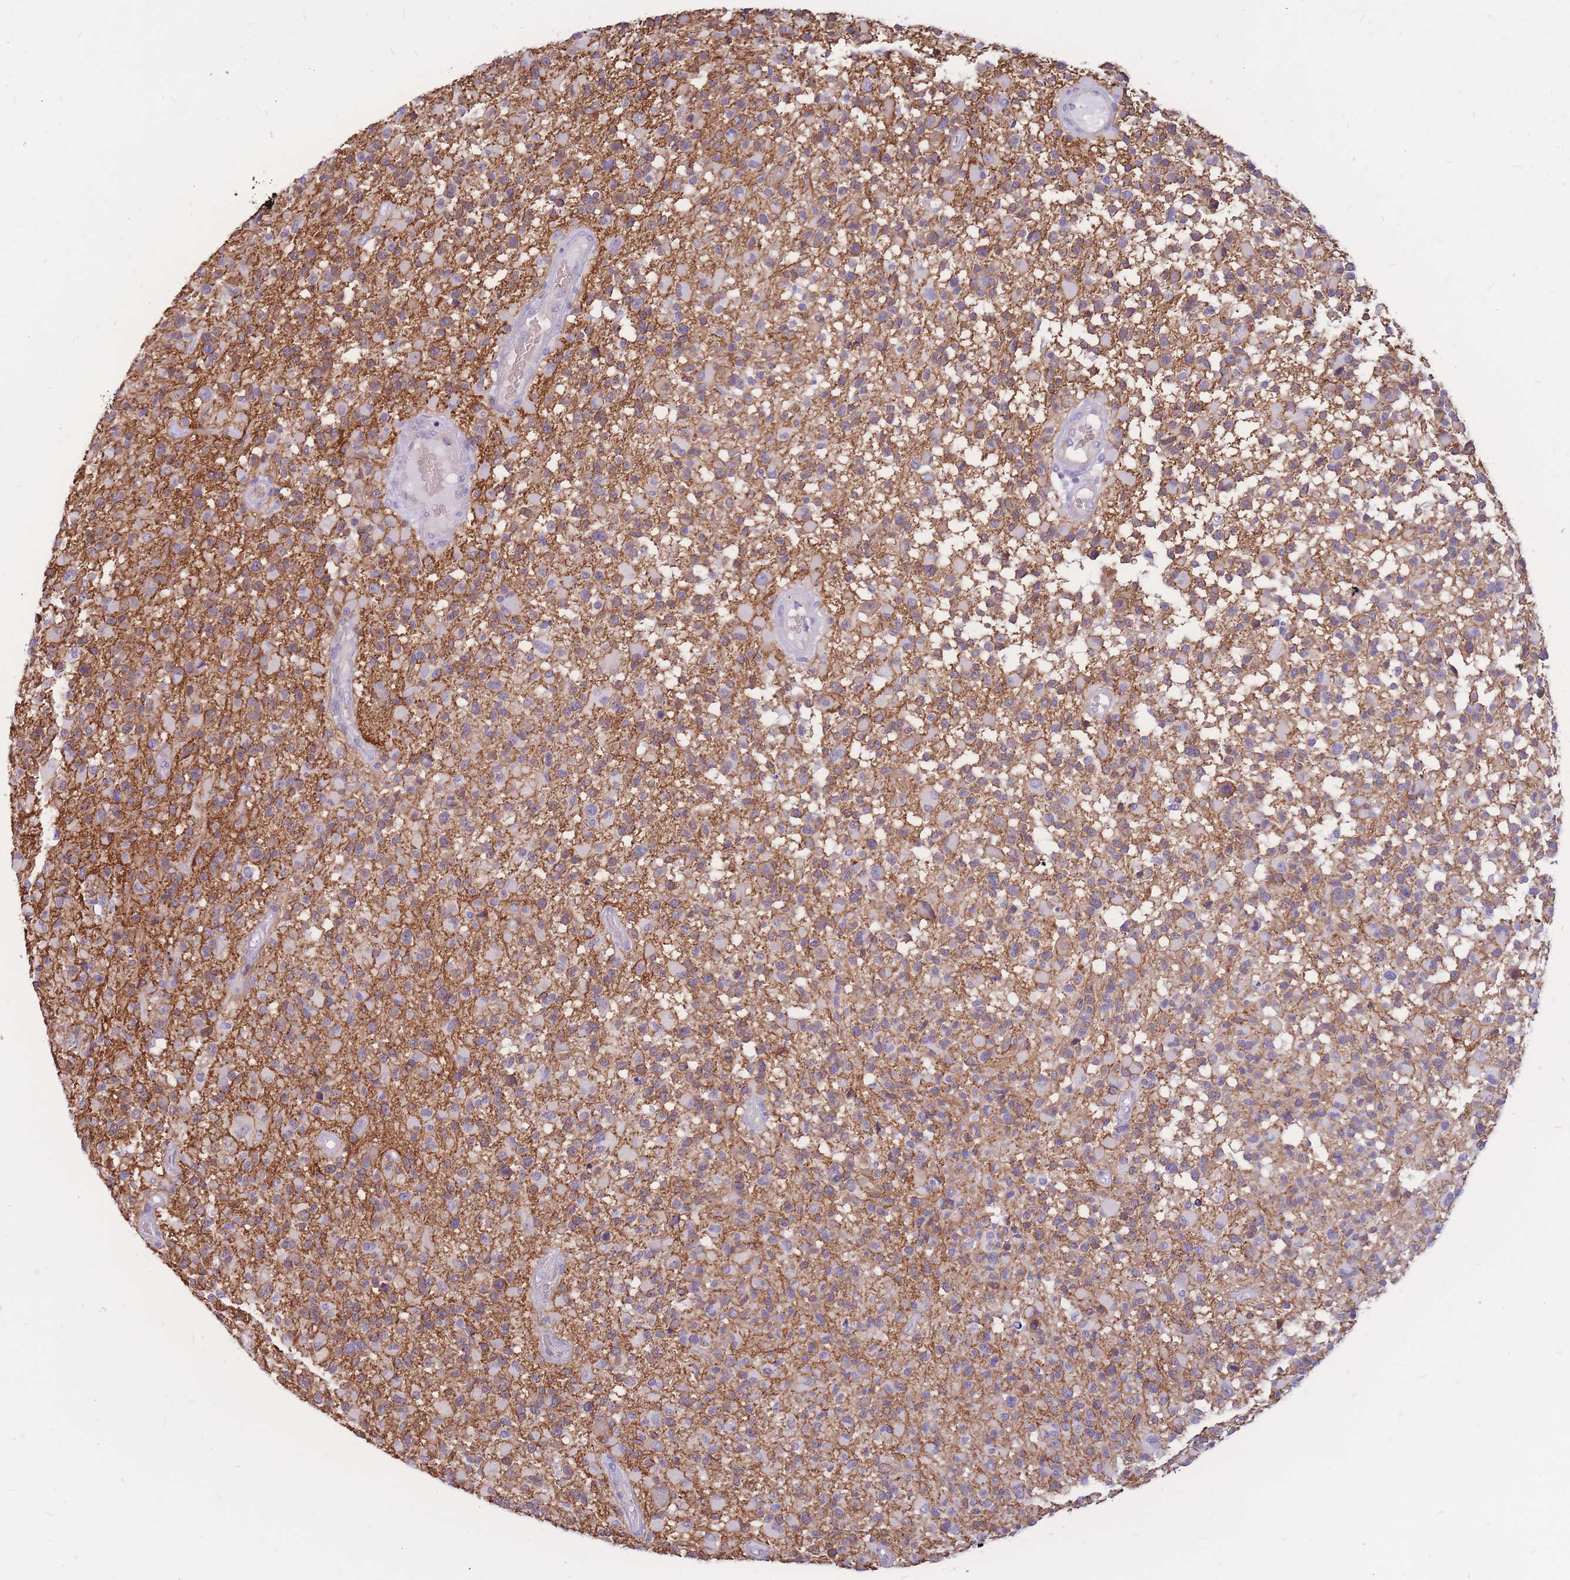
{"staining": {"intensity": "moderate", "quantity": ">75%", "location": "cytoplasmic/membranous"}, "tissue": "glioma", "cell_type": "Tumor cells", "image_type": "cancer", "snomed": [{"axis": "morphology", "description": "Glioma, malignant, High grade"}, {"axis": "morphology", "description": "Glioblastoma, NOS"}, {"axis": "topography", "description": "Brain"}], "caption": "A brown stain shows moderate cytoplasmic/membranous staining of a protein in high-grade glioma (malignant) tumor cells.", "gene": "ADD2", "patient": {"sex": "male", "age": 60}}